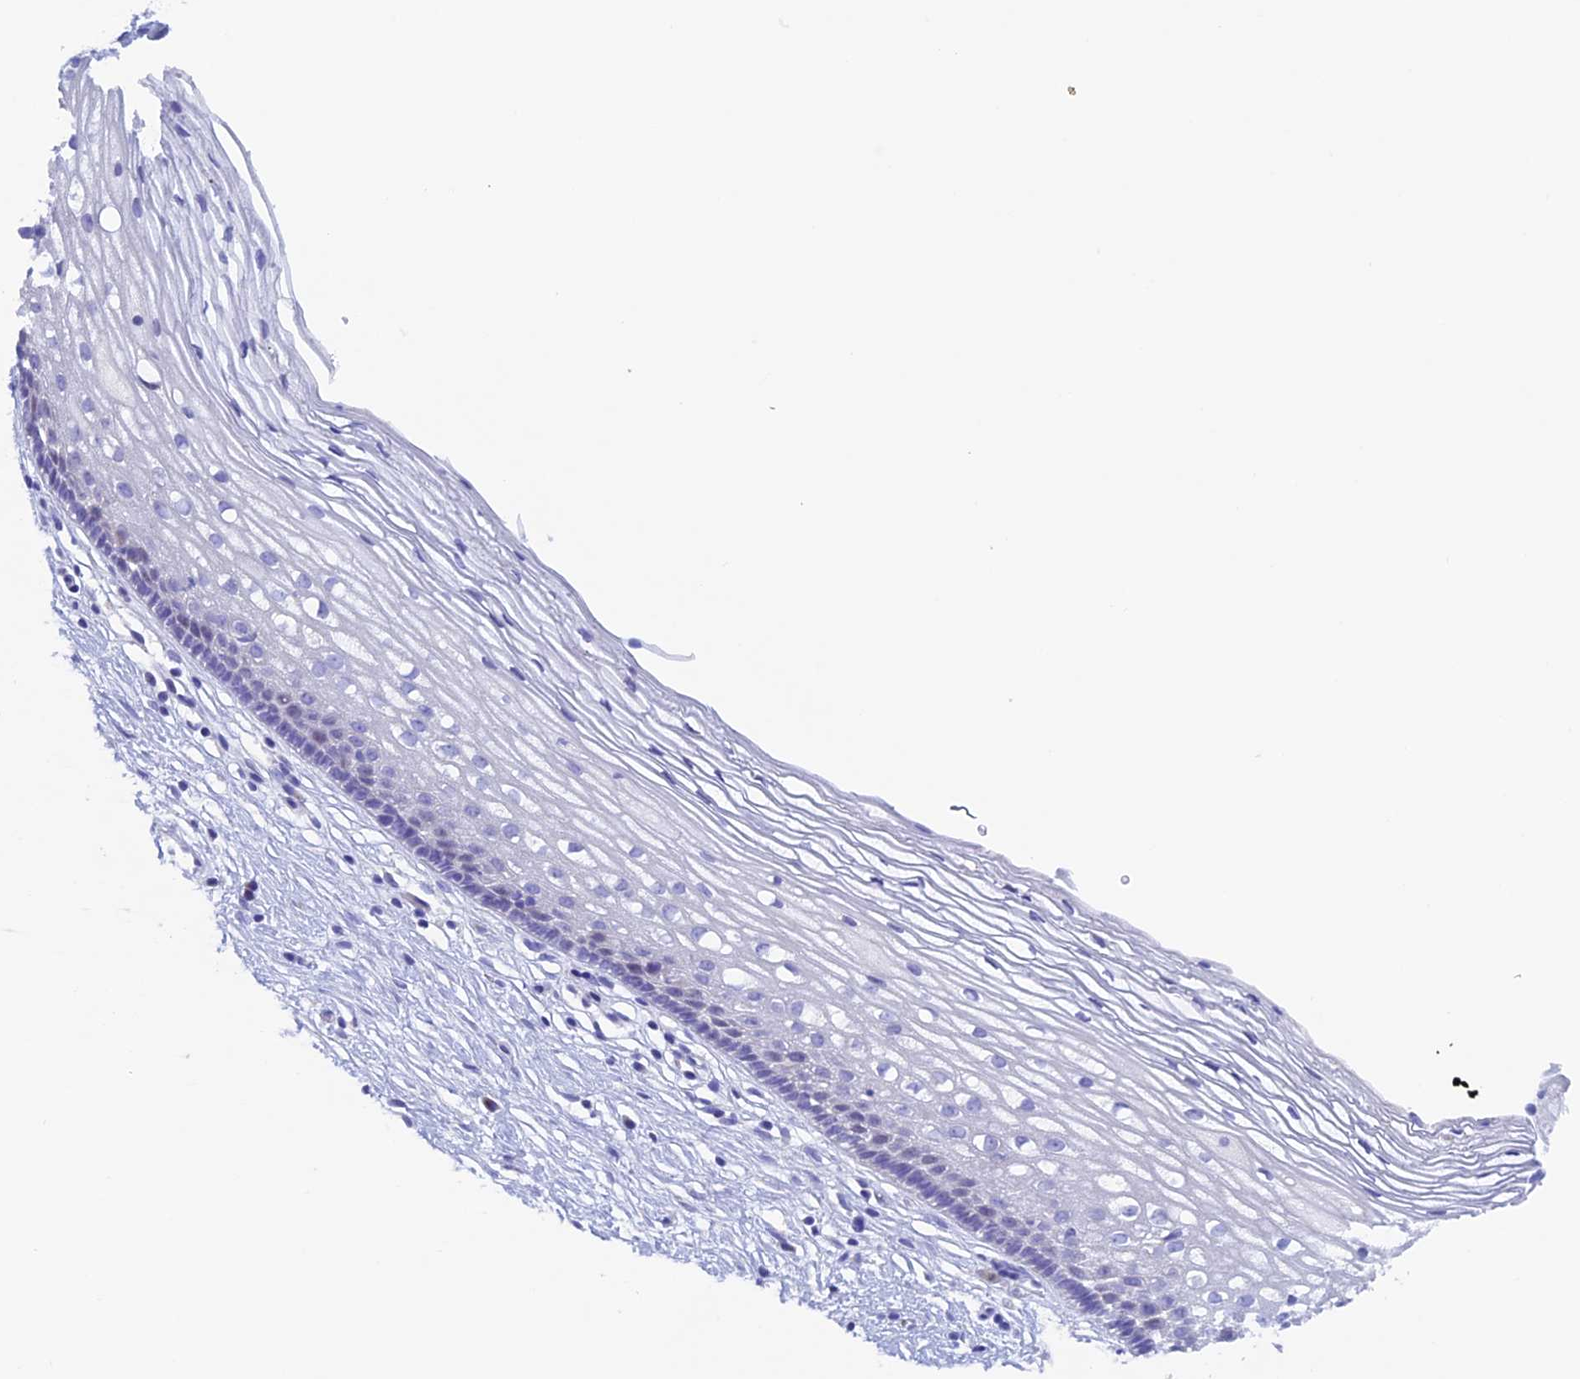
{"staining": {"intensity": "negative", "quantity": "none", "location": "none"}, "tissue": "cervix", "cell_type": "Glandular cells", "image_type": "normal", "snomed": [{"axis": "morphology", "description": "Normal tissue, NOS"}, {"axis": "topography", "description": "Cervix"}], "caption": "Human cervix stained for a protein using immunohistochemistry shows no staining in glandular cells.", "gene": "PSMC3IP", "patient": {"sex": "female", "age": 27}}